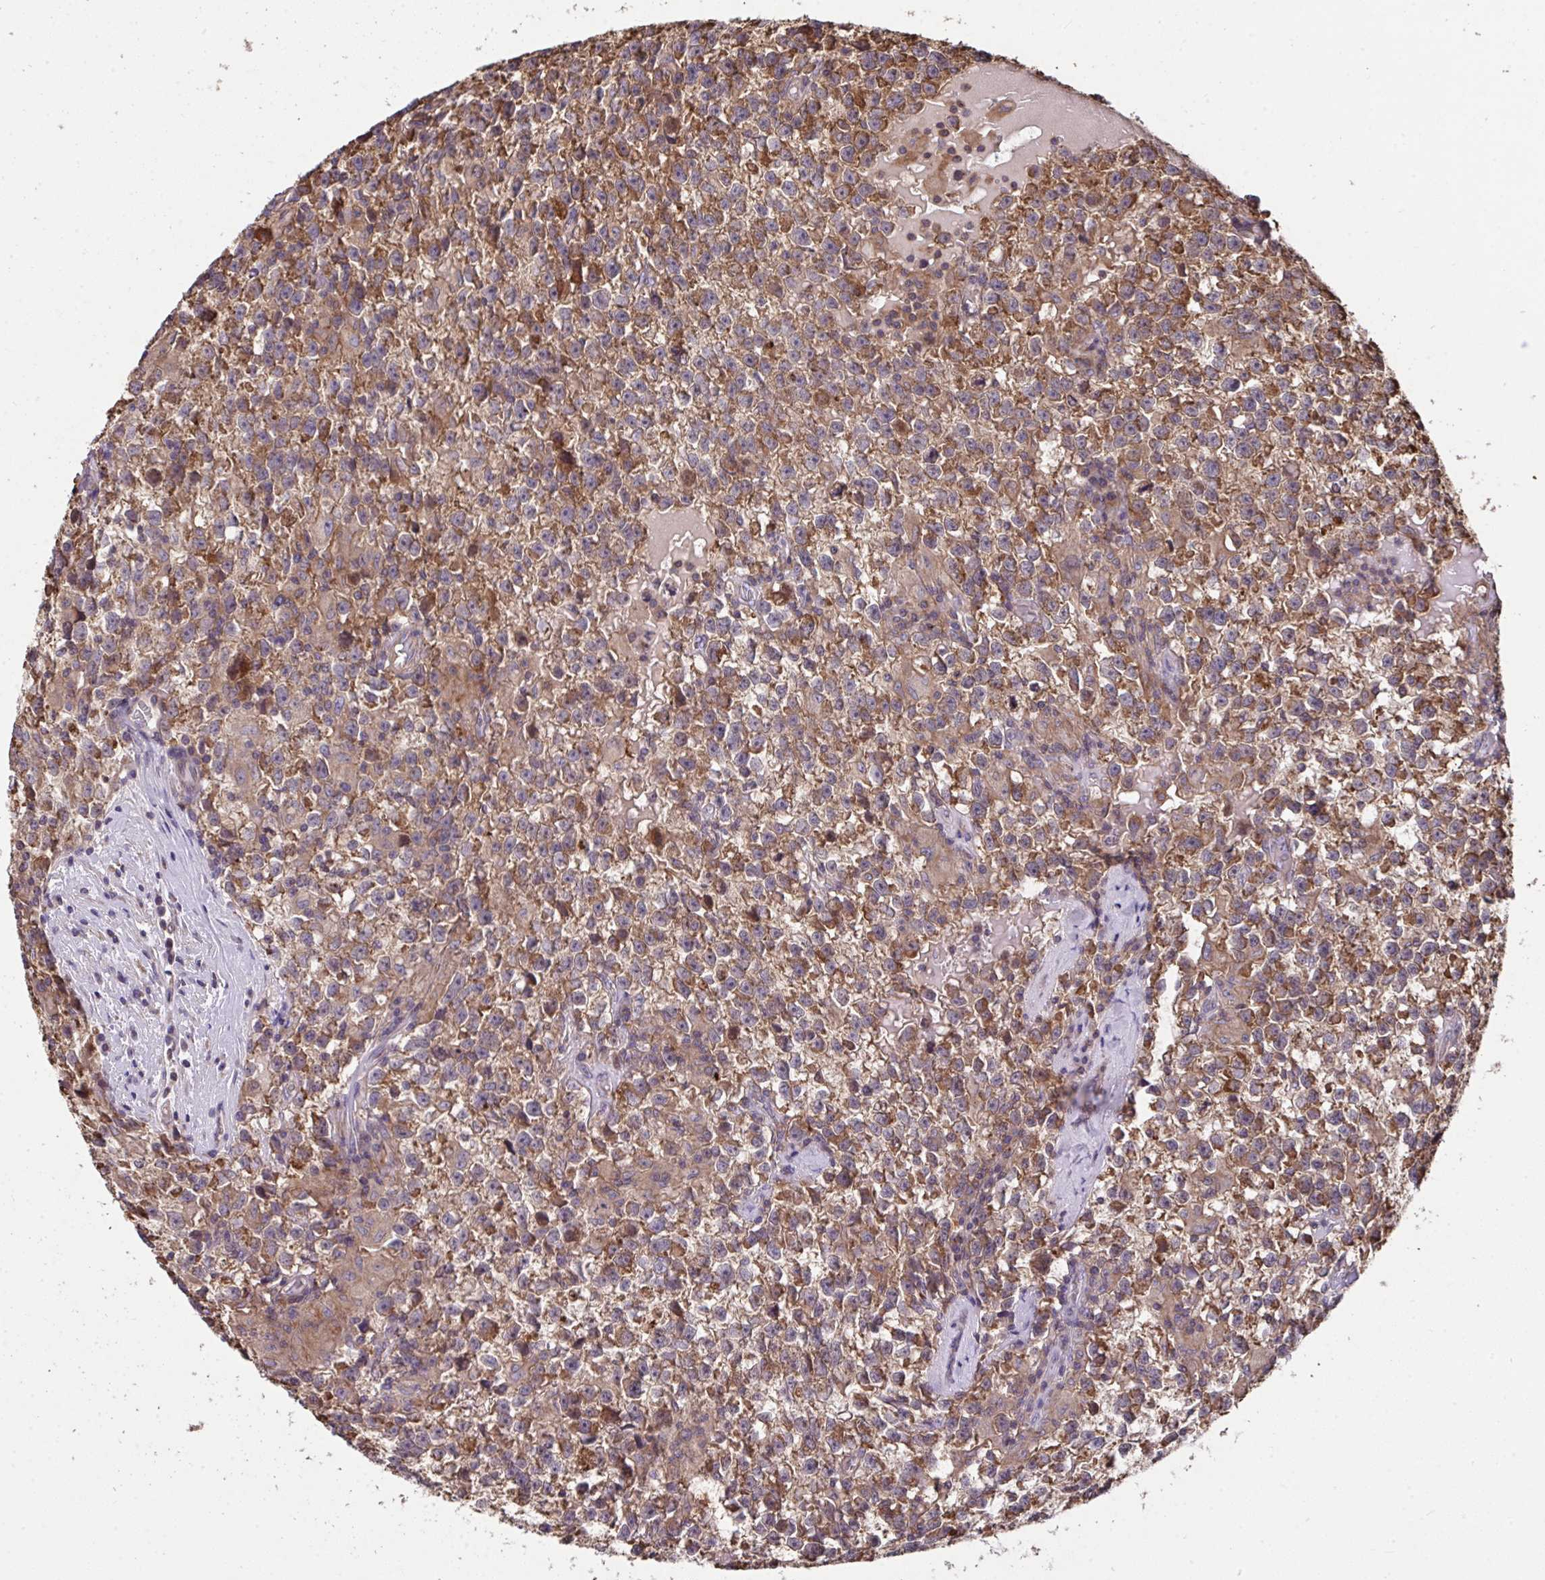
{"staining": {"intensity": "moderate", "quantity": ">75%", "location": "cytoplasmic/membranous"}, "tissue": "testis cancer", "cell_type": "Tumor cells", "image_type": "cancer", "snomed": [{"axis": "morphology", "description": "Seminoma, NOS"}, {"axis": "topography", "description": "Testis"}], "caption": "A brown stain highlights moderate cytoplasmic/membranous positivity of a protein in testis seminoma tumor cells.", "gene": "PPM1H", "patient": {"sex": "male", "age": 31}}